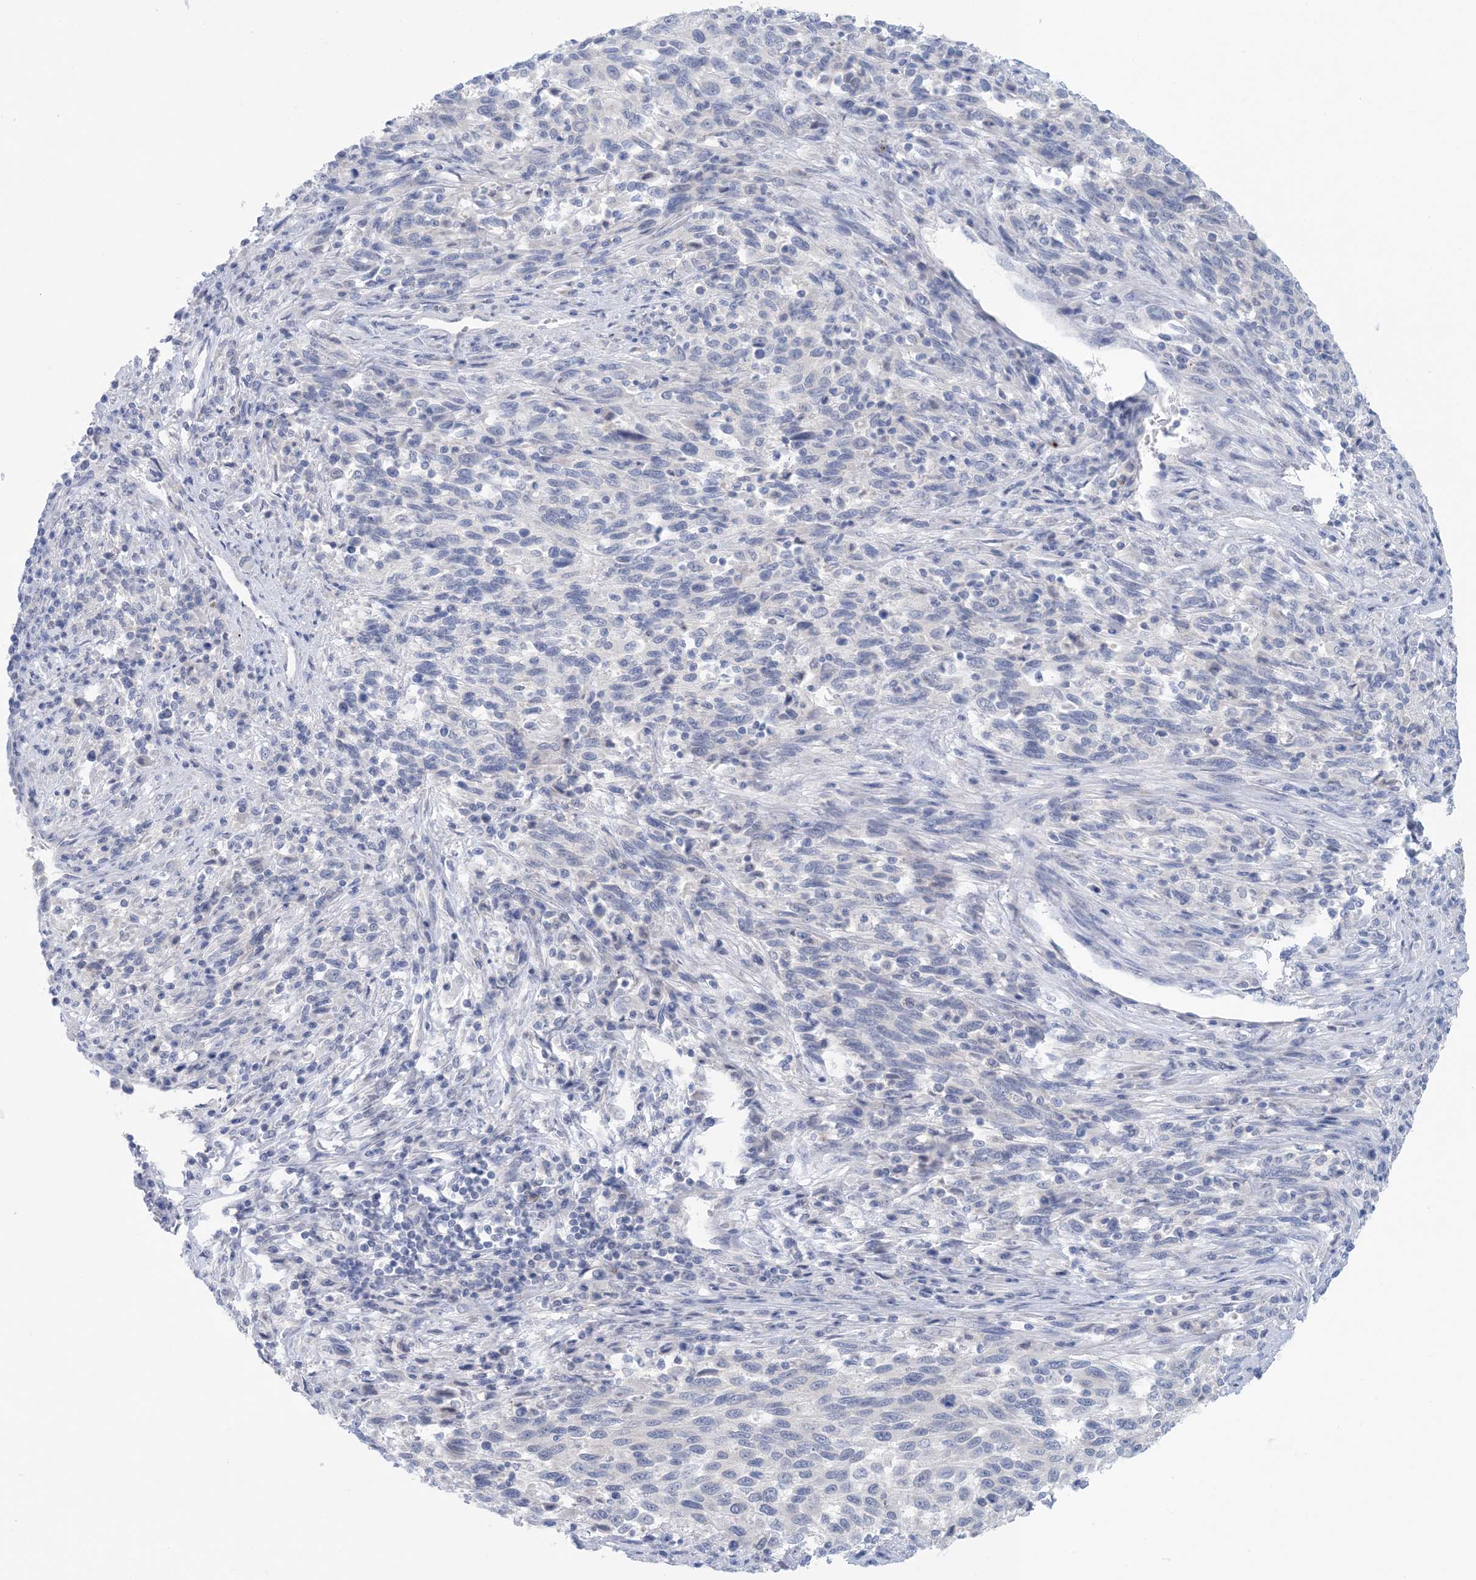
{"staining": {"intensity": "negative", "quantity": "none", "location": "none"}, "tissue": "melanoma", "cell_type": "Tumor cells", "image_type": "cancer", "snomed": [{"axis": "morphology", "description": "Malignant melanoma, Metastatic site"}, {"axis": "topography", "description": "Lymph node"}], "caption": "Melanoma was stained to show a protein in brown. There is no significant staining in tumor cells. (DAB immunohistochemistry visualized using brightfield microscopy, high magnification).", "gene": "GABRG1", "patient": {"sex": "male", "age": 61}}